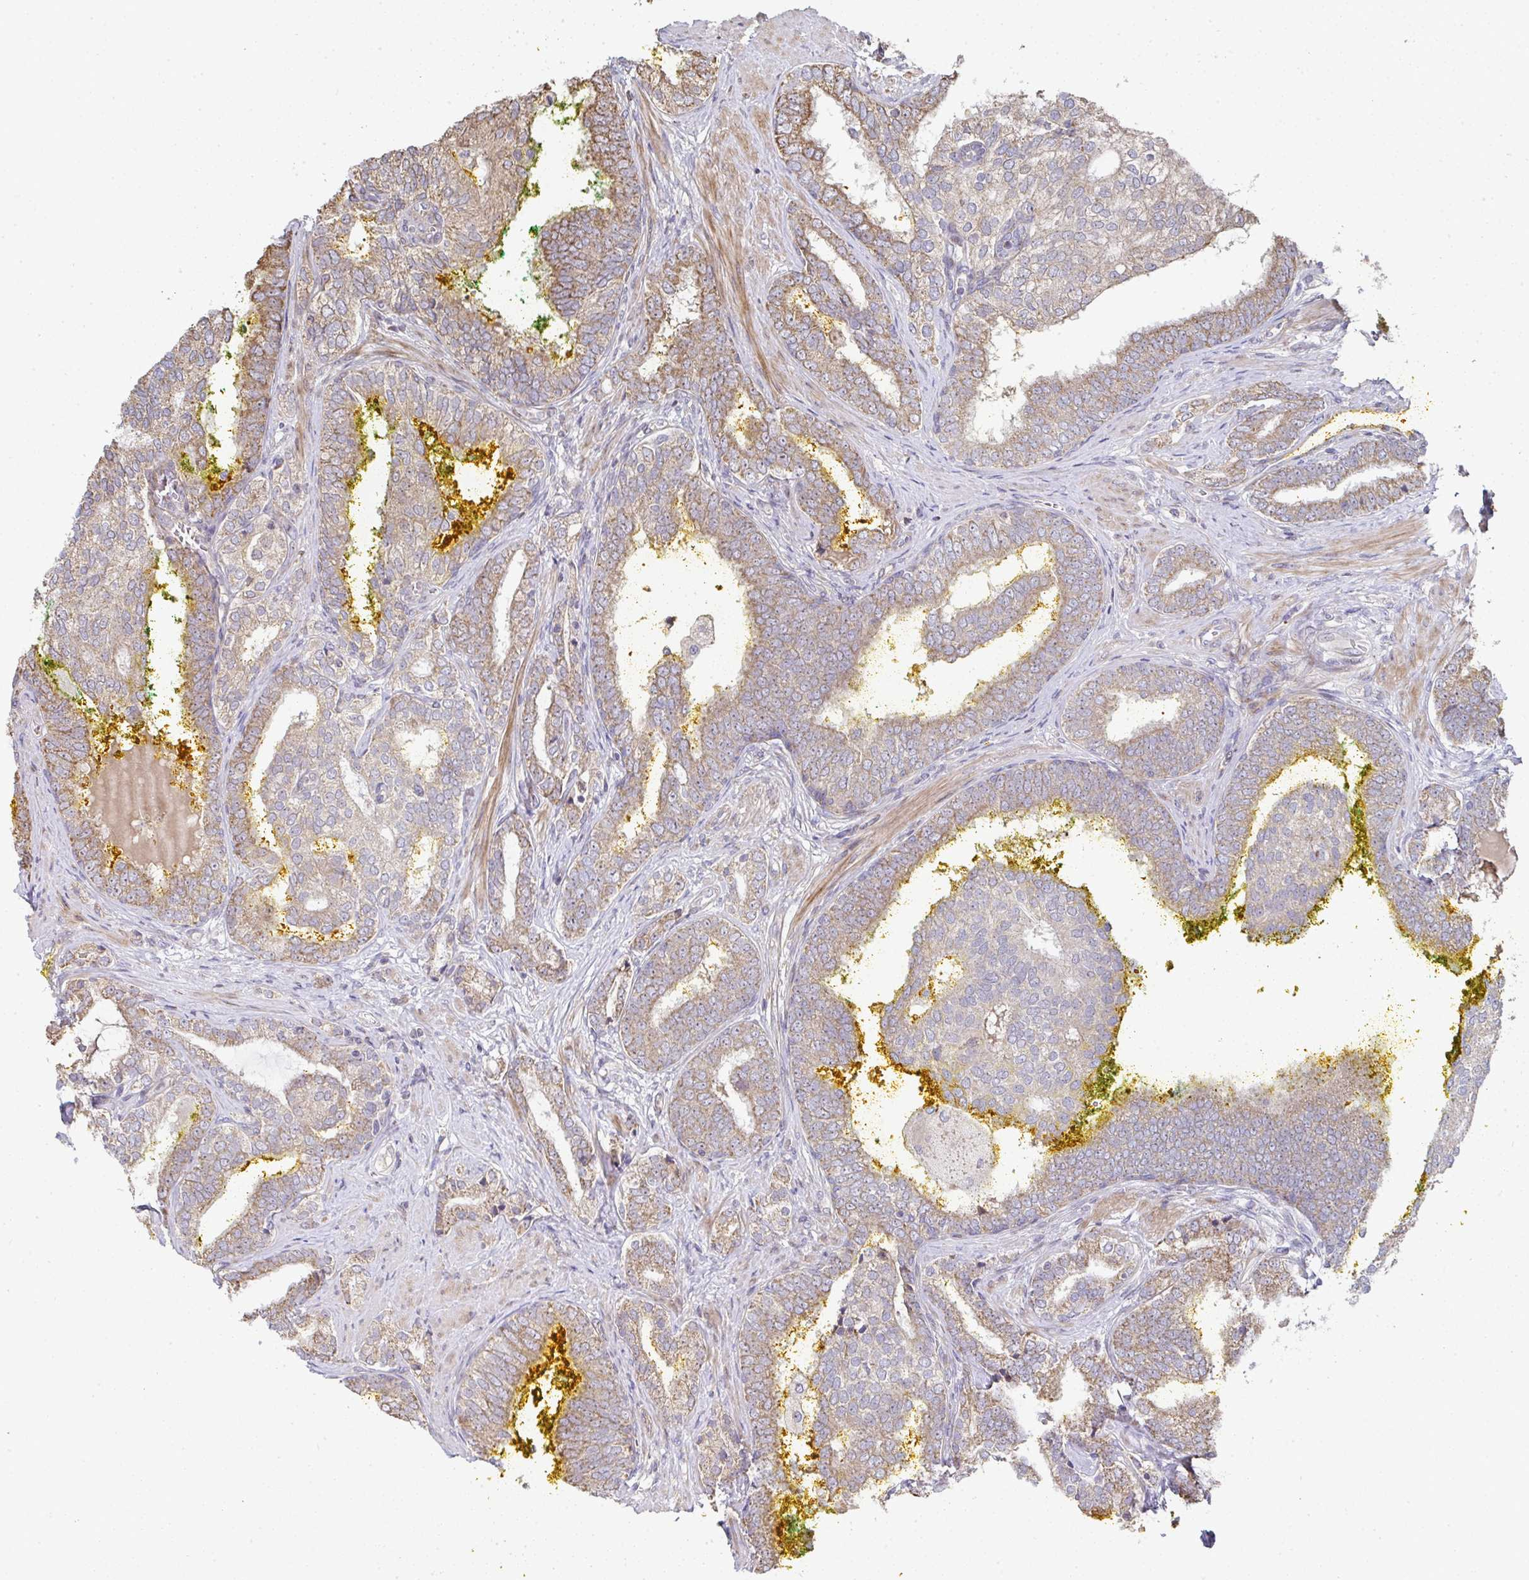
{"staining": {"intensity": "moderate", "quantity": ">75%", "location": "cytoplasmic/membranous"}, "tissue": "prostate cancer", "cell_type": "Tumor cells", "image_type": "cancer", "snomed": [{"axis": "morphology", "description": "Adenocarcinoma, High grade"}, {"axis": "topography", "description": "Prostate"}], "caption": "IHC image of human prostate cancer stained for a protein (brown), which displays medium levels of moderate cytoplasmic/membranous expression in approximately >75% of tumor cells.", "gene": "AGTPBP1", "patient": {"sex": "male", "age": 72}}